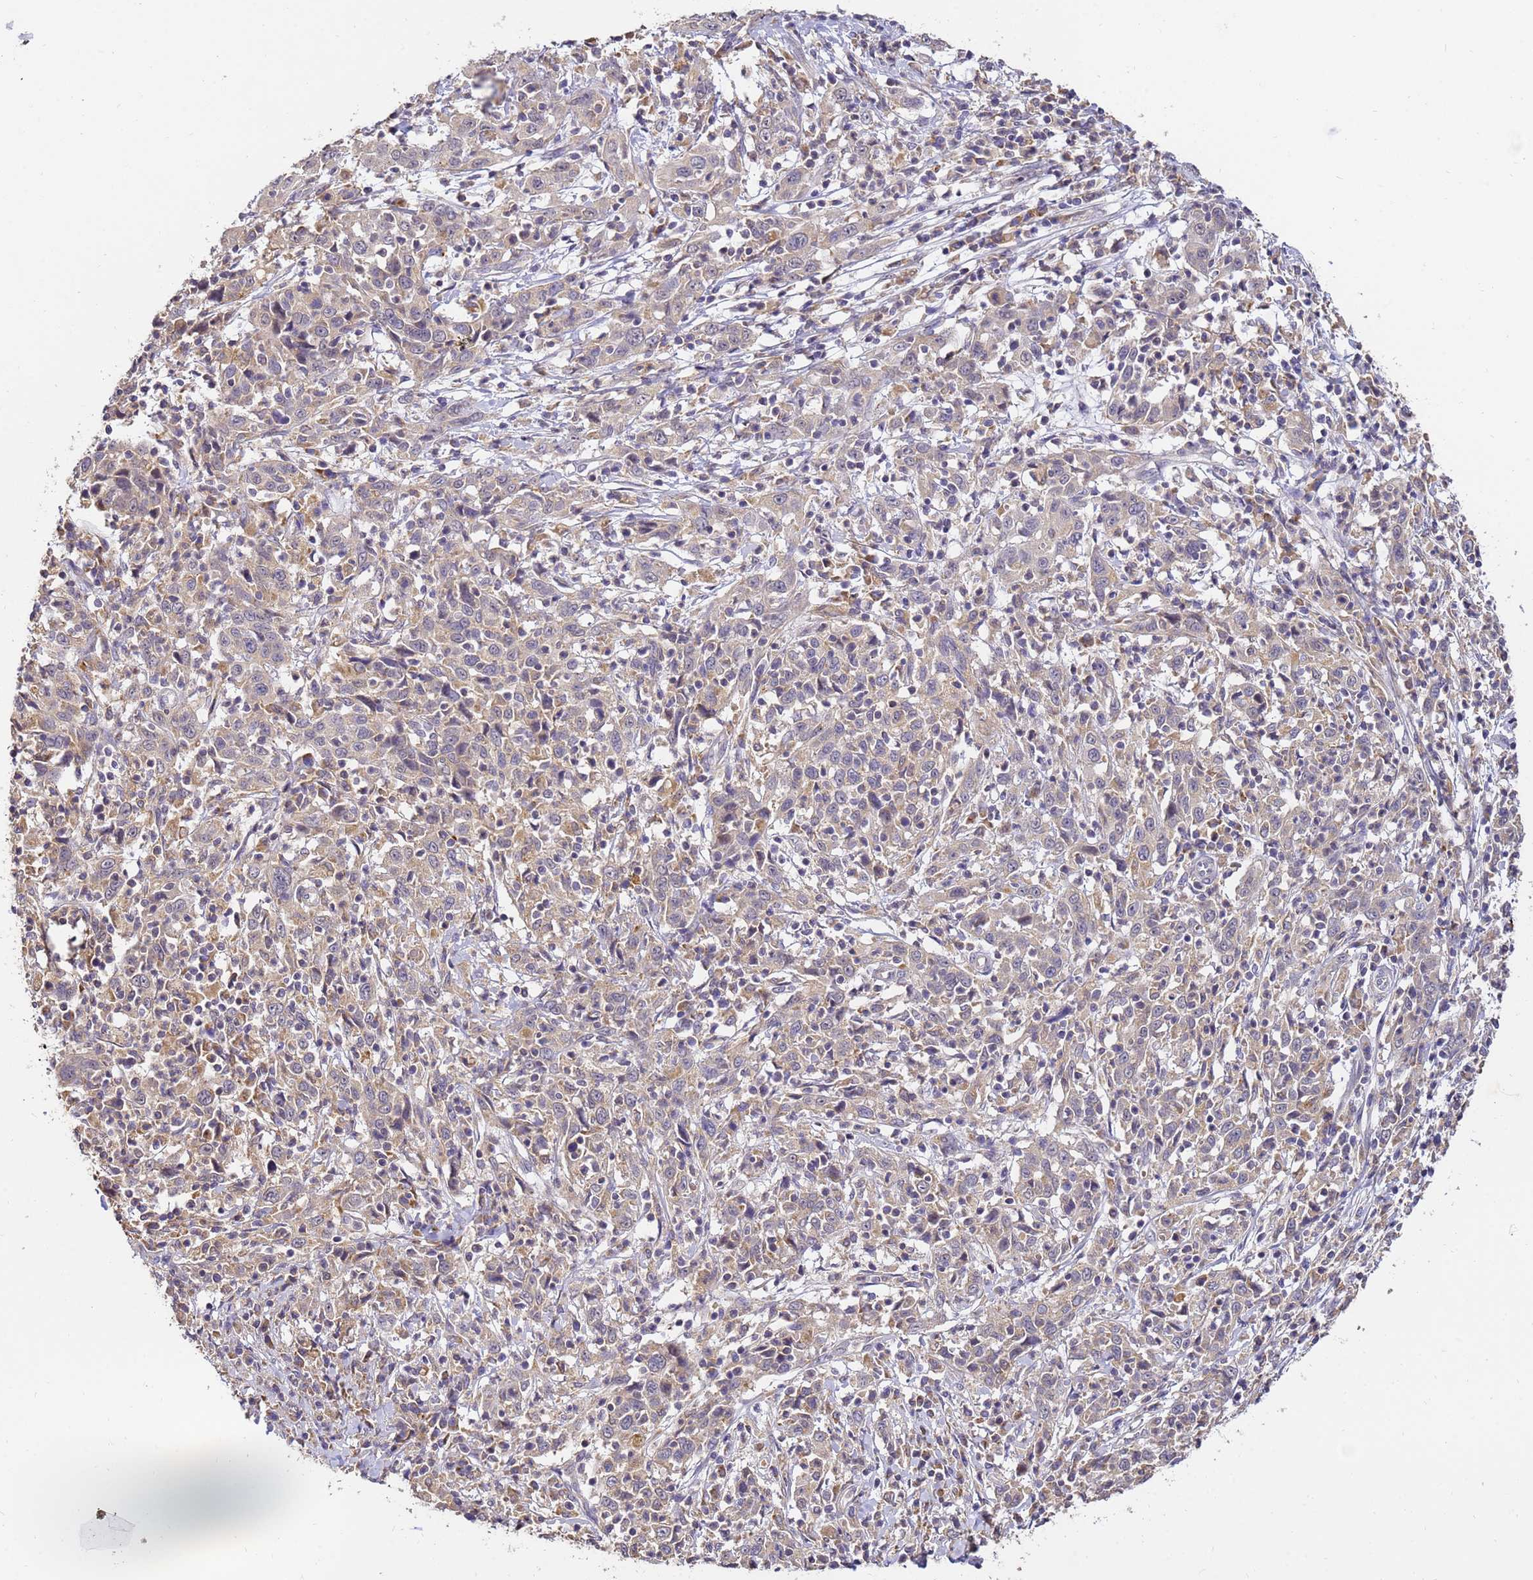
{"staining": {"intensity": "weak", "quantity": ">75%", "location": "cytoplasmic/membranous"}, "tissue": "cervical cancer", "cell_type": "Tumor cells", "image_type": "cancer", "snomed": [{"axis": "morphology", "description": "Squamous cell carcinoma, NOS"}, {"axis": "topography", "description": "Cervix"}], "caption": "Squamous cell carcinoma (cervical) stained with a brown dye displays weak cytoplasmic/membranous positive staining in about >75% of tumor cells.", "gene": "ARL8B", "patient": {"sex": "female", "age": 46}}